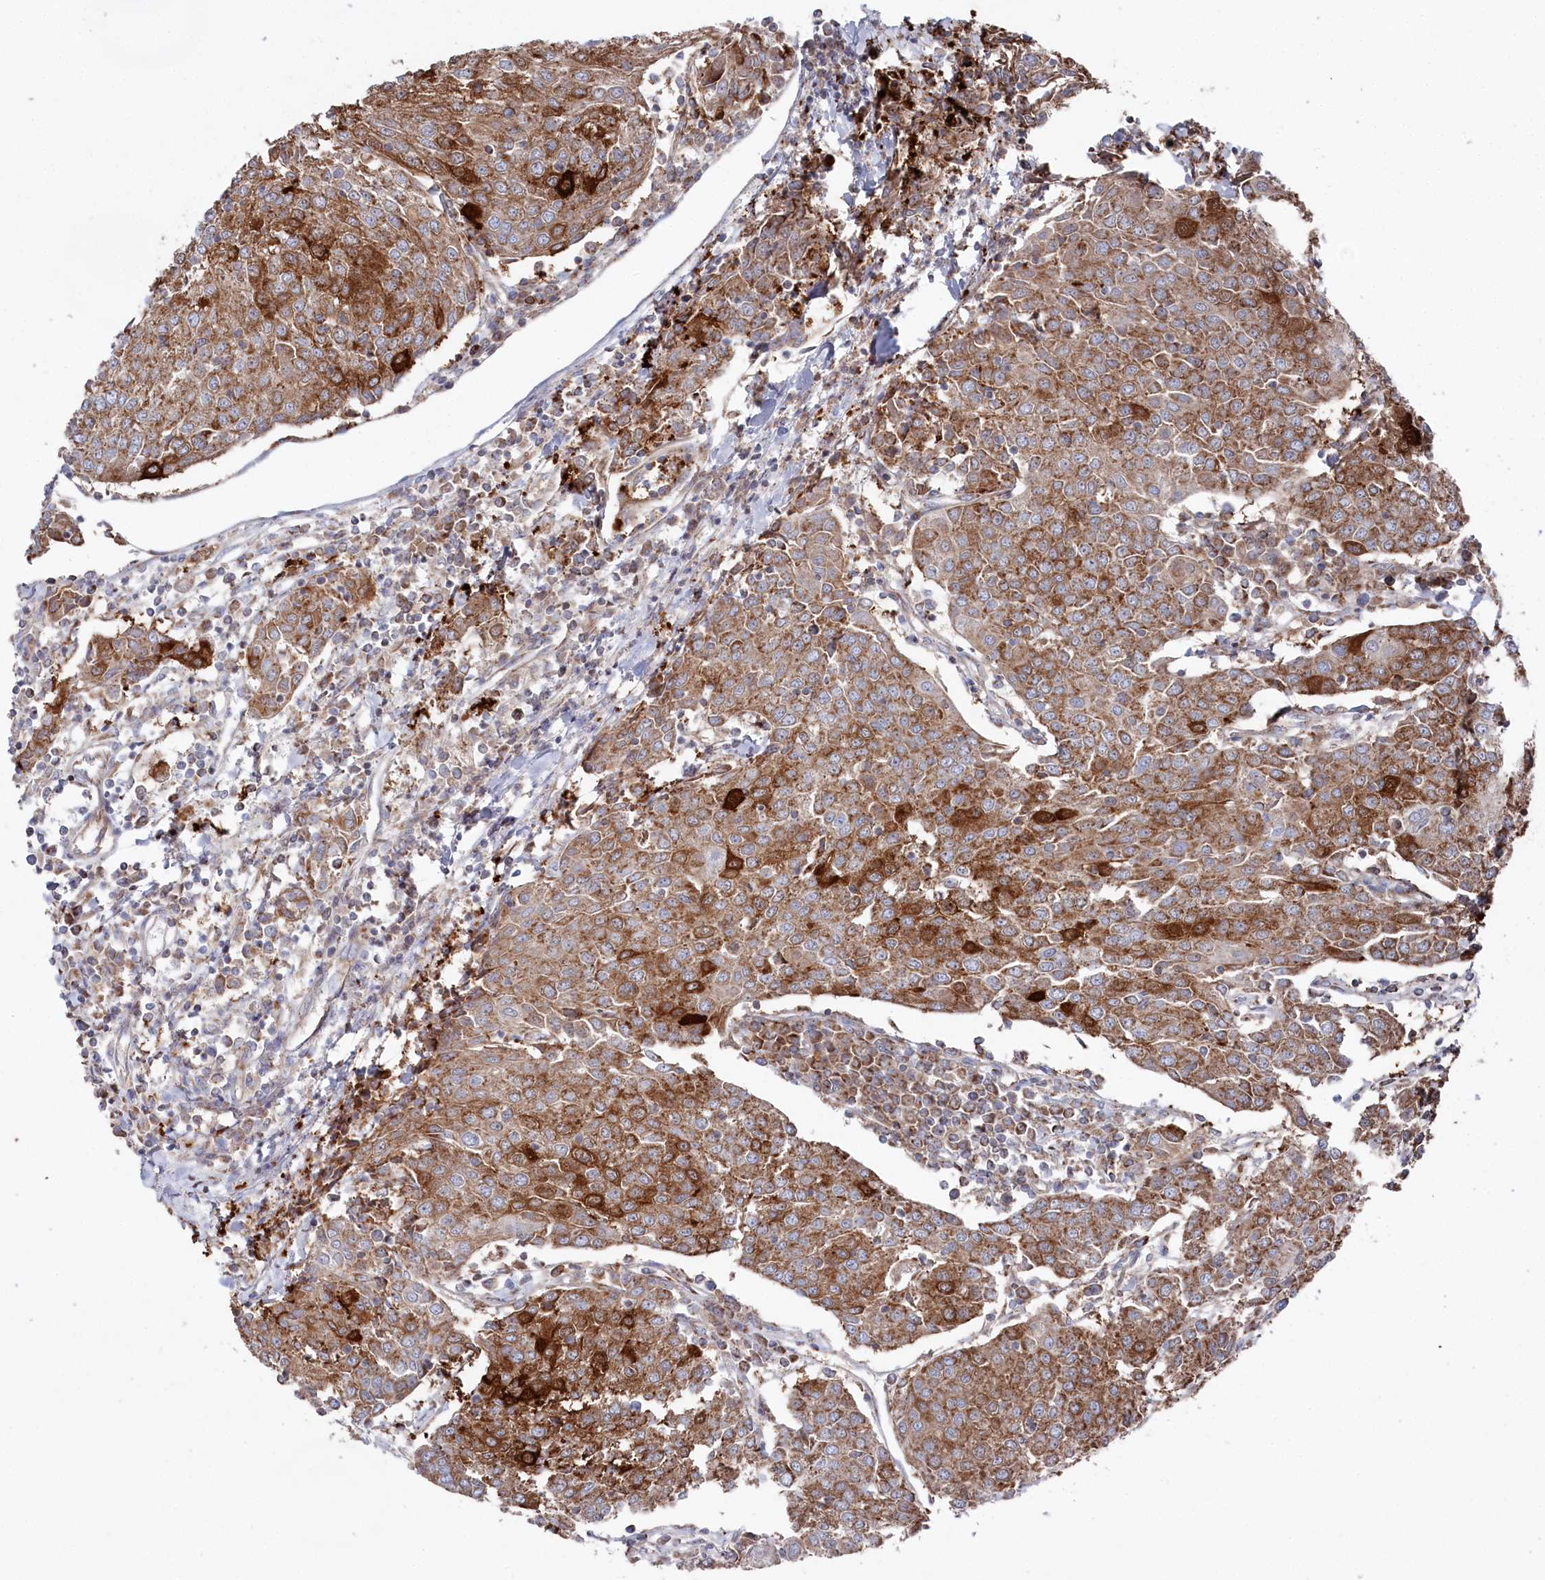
{"staining": {"intensity": "strong", "quantity": ">75%", "location": "cytoplasmic/membranous"}, "tissue": "urothelial cancer", "cell_type": "Tumor cells", "image_type": "cancer", "snomed": [{"axis": "morphology", "description": "Urothelial carcinoma, High grade"}, {"axis": "topography", "description": "Urinary bladder"}], "caption": "Urothelial carcinoma (high-grade) stained with DAB IHC displays high levels of strong cytoplasmic/membranous positivity in approximately >75% of tumor cells.", "gene": "GLS2", "patient": {"sex": "female", "age": 85}}